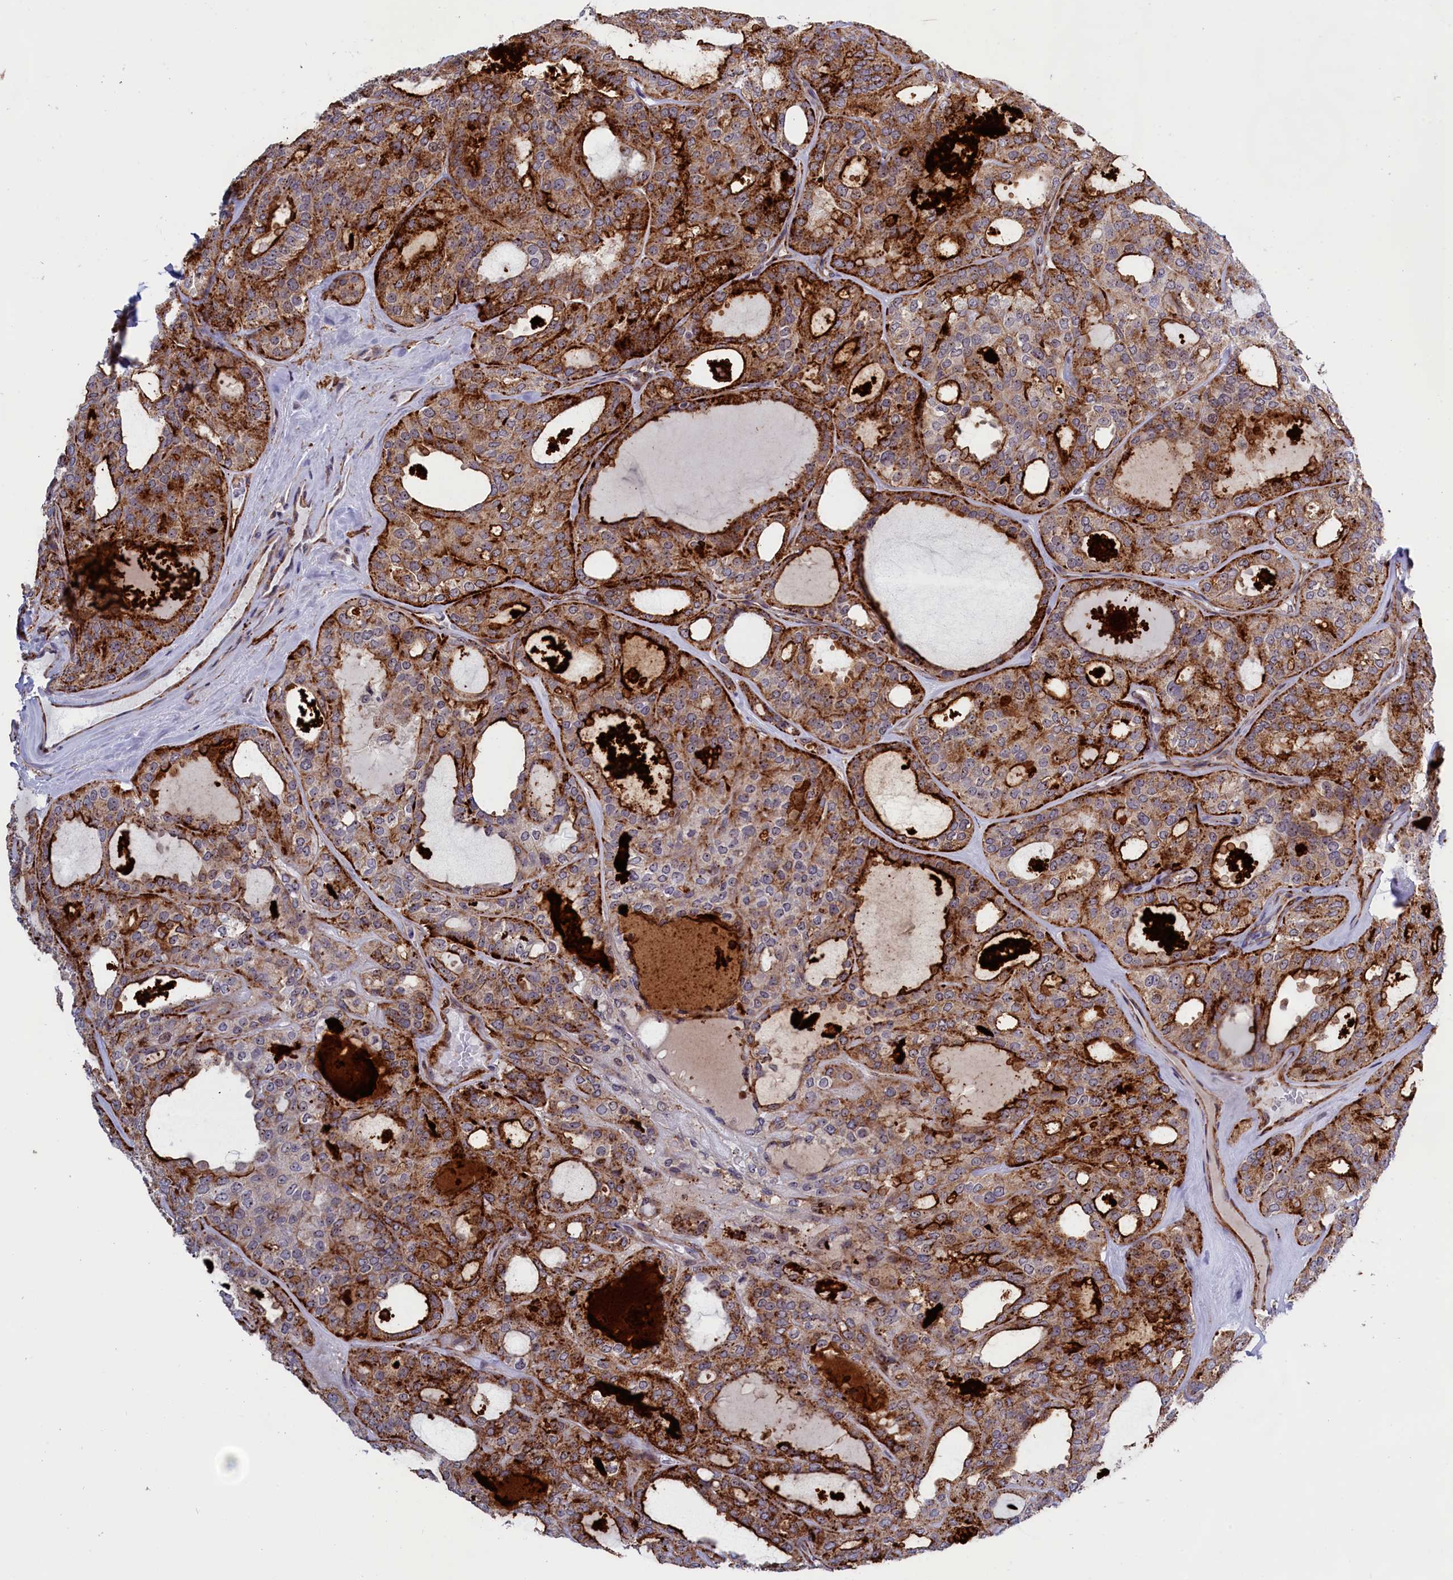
{"staining": {"intensity": "strong", "quantity": ">75%", "location": "cytoplasmic/membranous"}, "tissue": "thyroid cancer", "cell_type": "Tumor cells", "image_type": "cancer", "snomed": [{"axis": "morphology", "description": "Follicular adenoma carcinoma, NOS"}, {"axis": "topography", "description": "Thyroid gland"}], "caption": "Protein staining demonstrates strong cytoplasmic/membranous staining in approximately >75% of tumor cells in follicular adenoma carcinoma (thyroid).", "gene": "PPAN", "patient": {"sex": "male", "age": 75}}